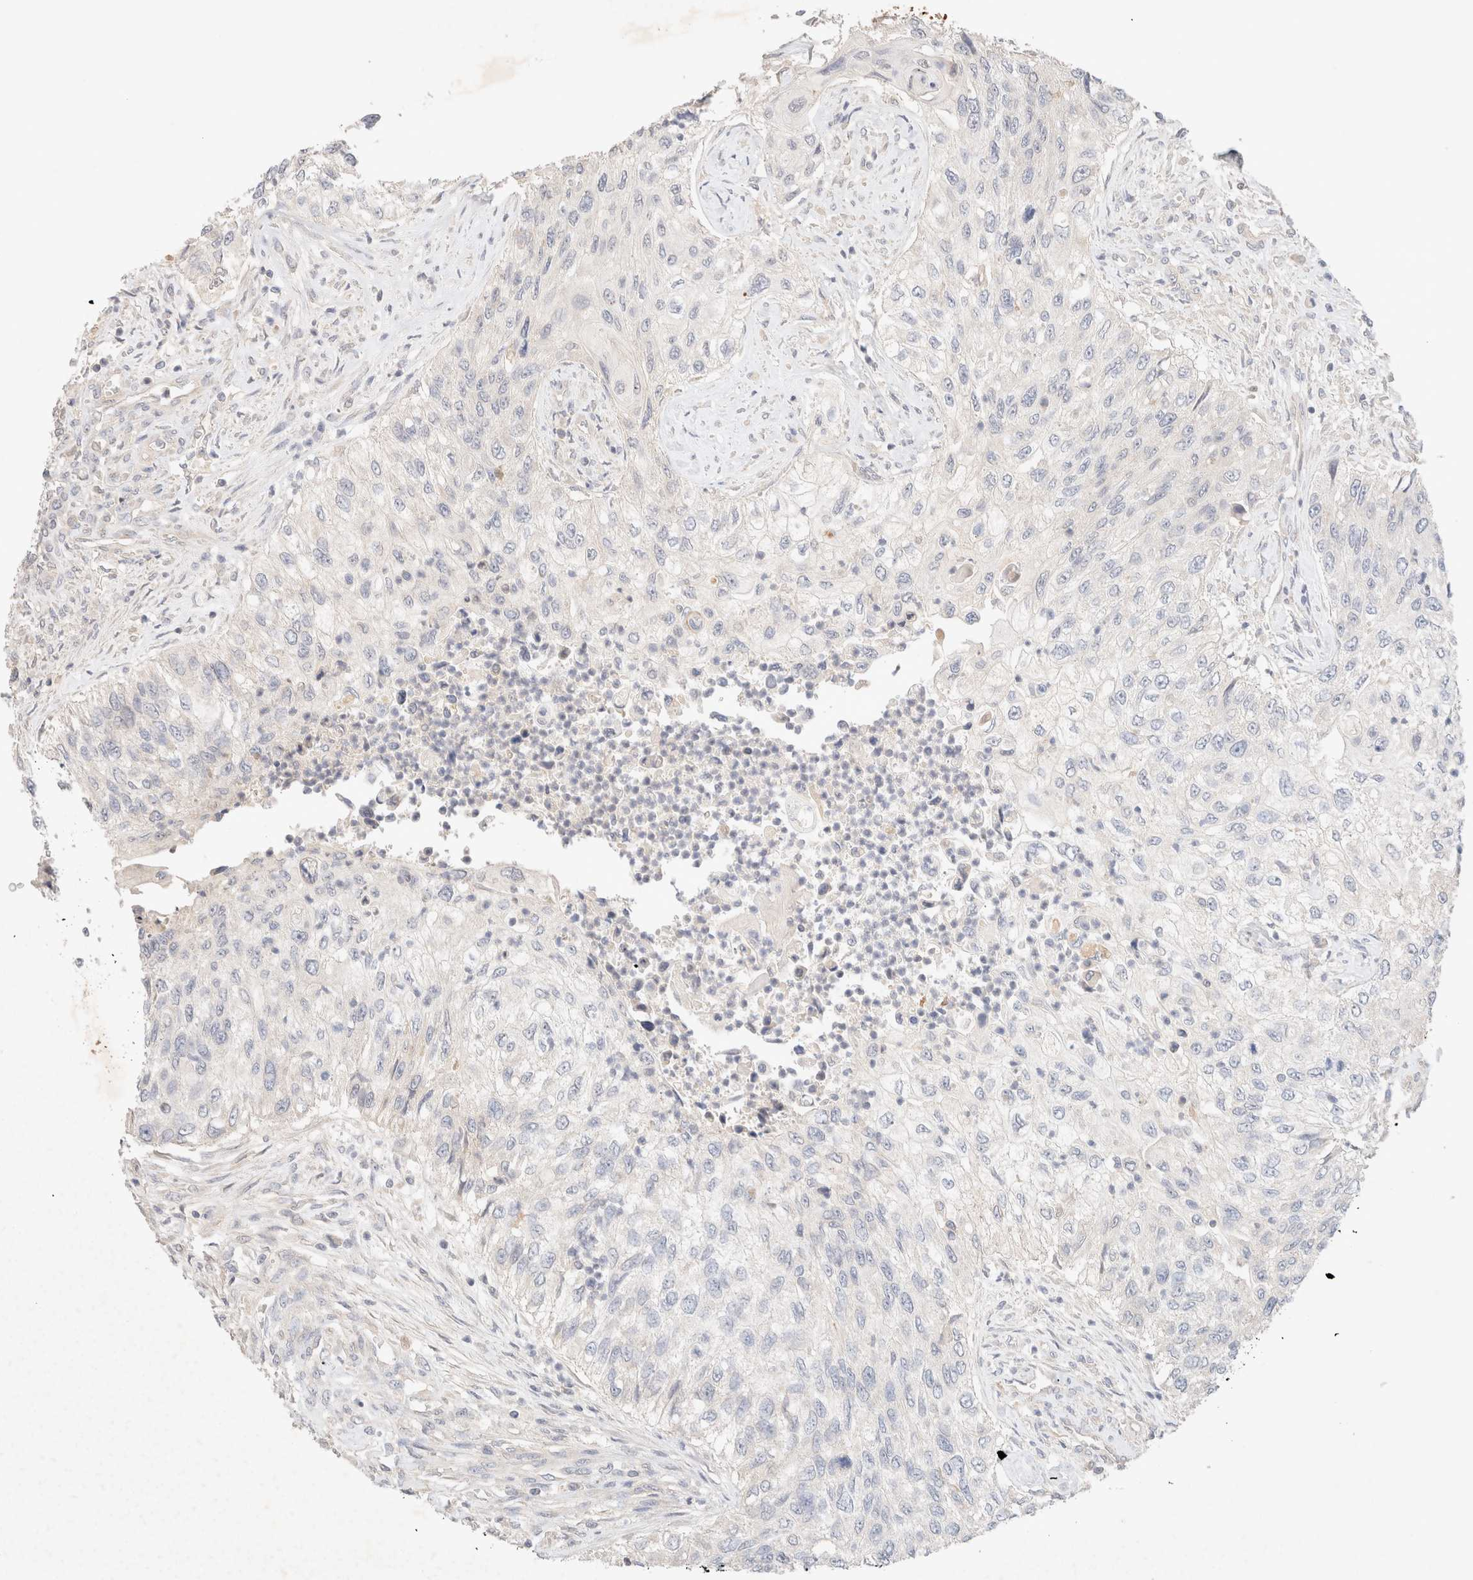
{"staining": {"intensity": "negative", "quantity": "none", "location": "none"}, "tissue": "urothelial cancer", "cell_type": "Tumor cells", "image_type": "cancer", "snomed": [{"axis": "morphology", "description": "Urothelial carcinoma, High grade"}, {"axis": "topography", "description": "Urinary bladder"}], "caption": "Immunohistochemistry of human urothelial cancer reveals no positivity in tumor cells. The staining is performed using DAB (3,3'-diaminobenzidine) brown chromogen with nuclei counter-stained in using hematoxylin.", "gene": "SARM1", "patient": {"sex": "female", "age": 60}}